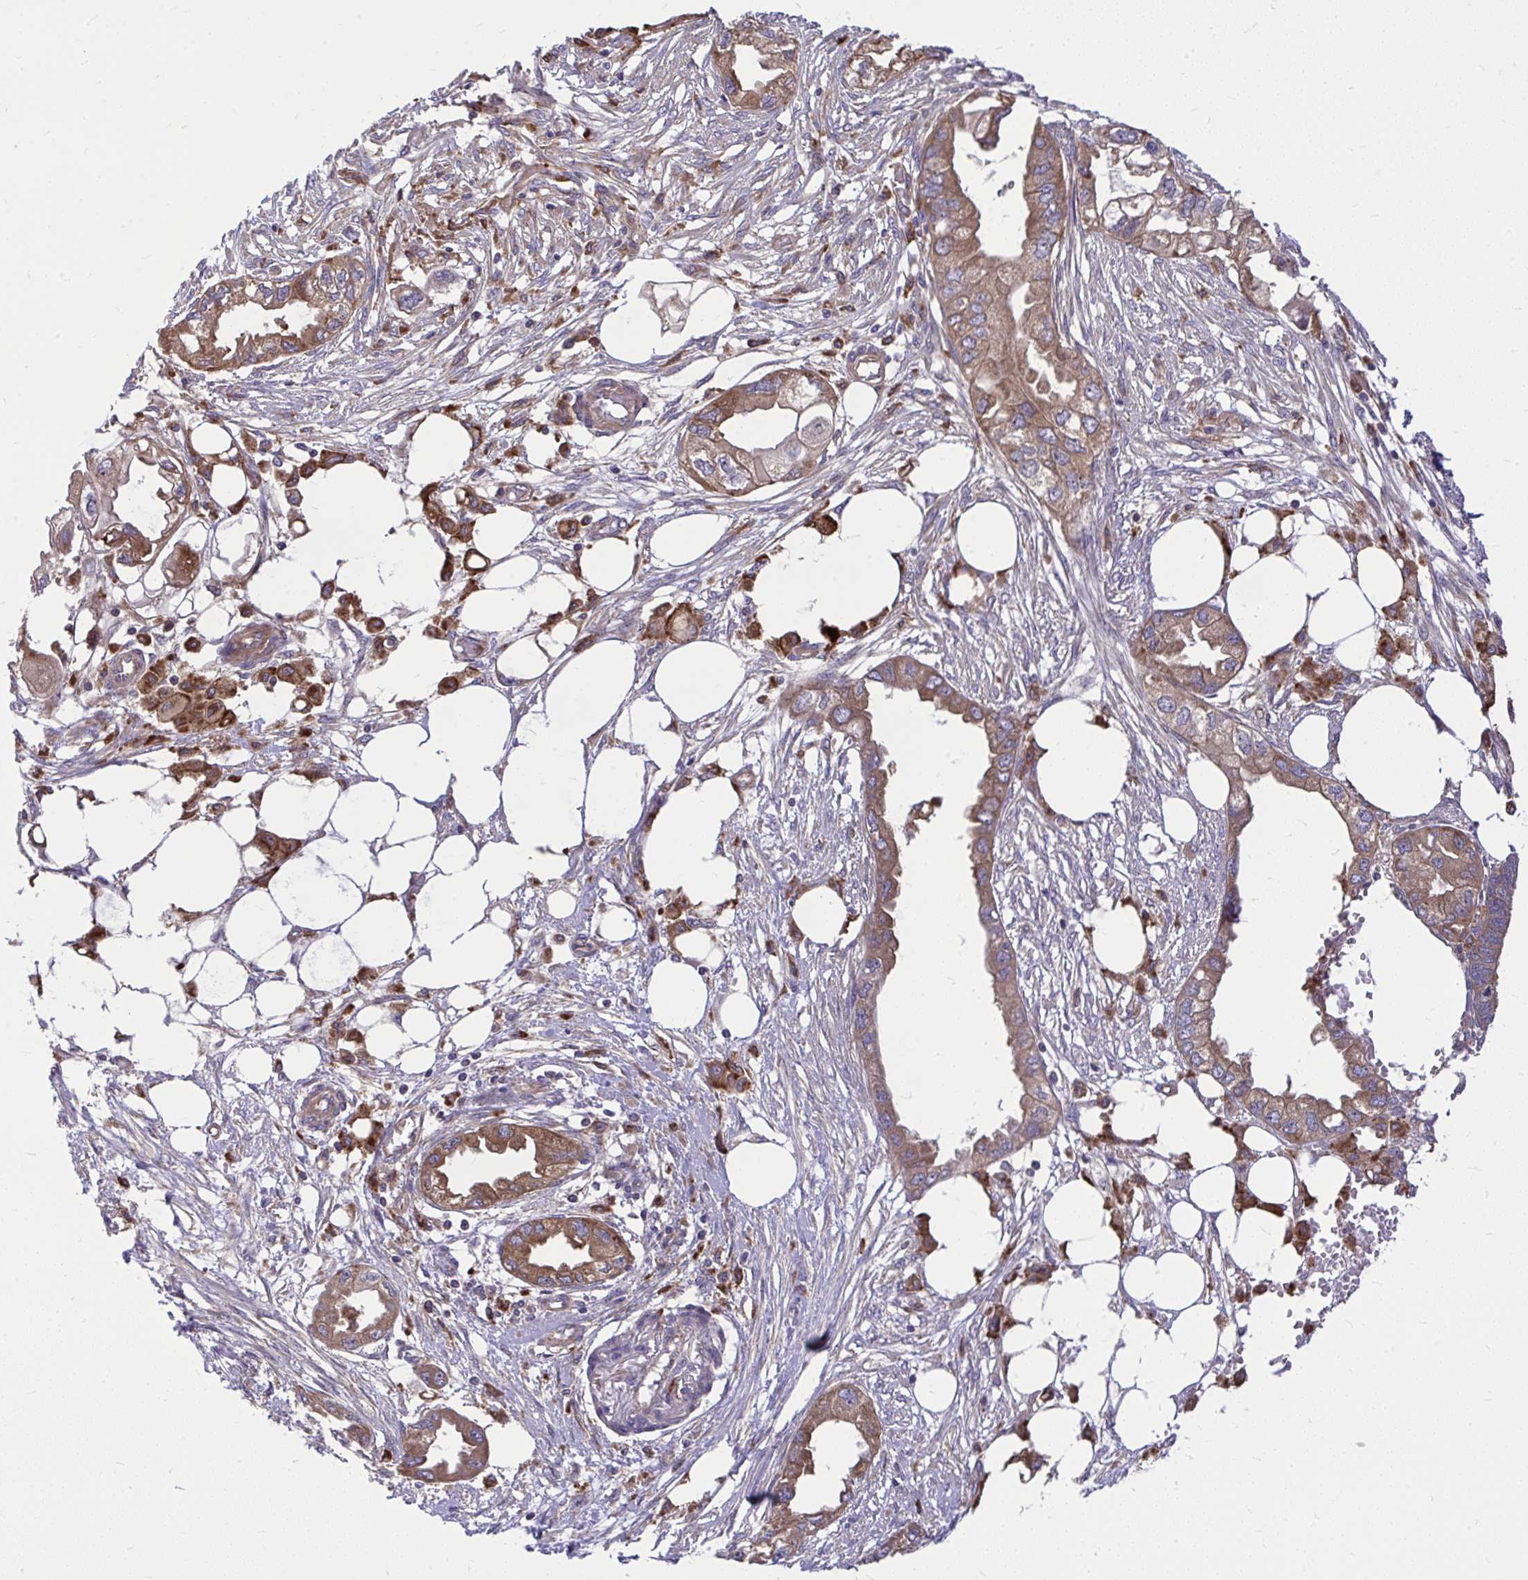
{"staining": {"intensity": "moderate", "quantity": ">75%", "location": "cytoplasmic/membranous"}, "tissue": "endometrial cancer", "cell_type": "Tumor cells", "image_type": "cancer", "snomed": [{"axis": "morphology", "description": "Adenocarcinoma, NOS"}, {"axis": "morphology", "description": "Adenocarcinoma, metastatic, NOS"}, {"axis": "topography", "description": "Adipose tissue"}, {"axis": "topography", "description": "Endometrium"}], "caption": "Human endometrial adenocarcinoma stained for a protein (brown) reveals moderate cytoplasmic/membranous positive positivity in approximately >75% of tumor cells.", "gene": "PAIP2", "patient": {"sex": "female", "age": 67}}